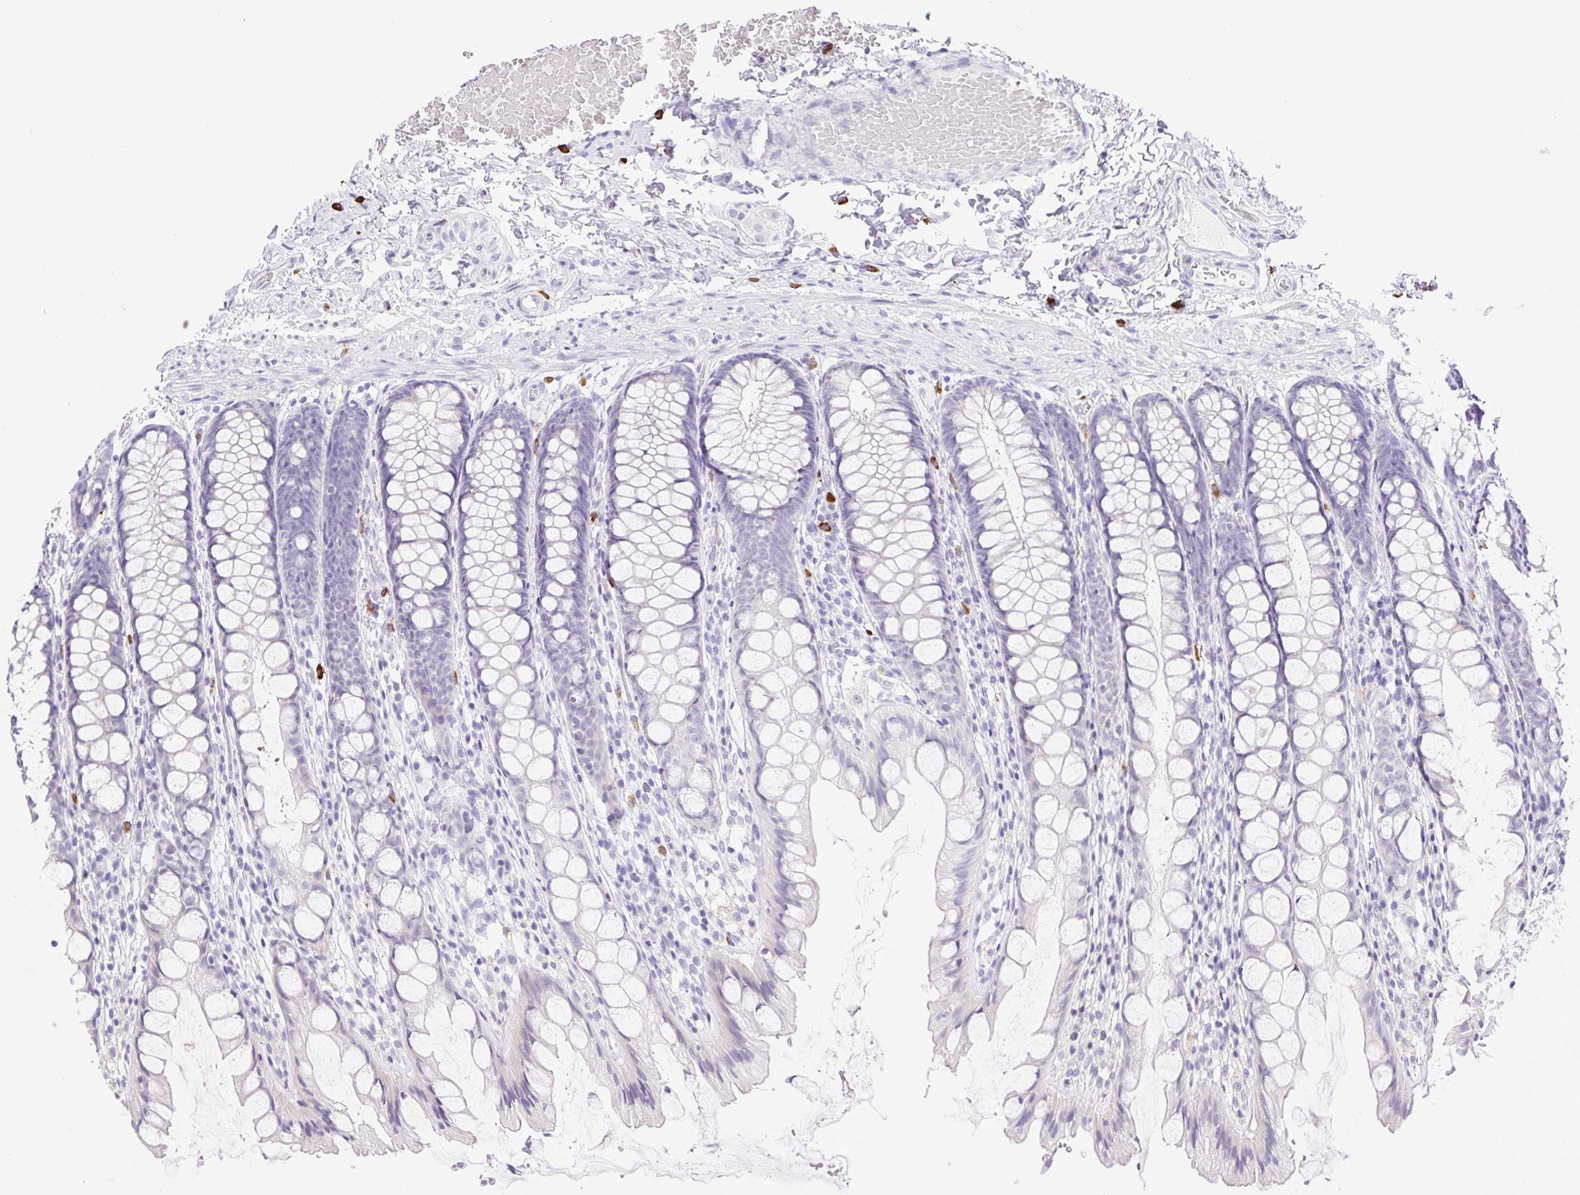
{"staining": {"intensity": "negative", "quantity": "none", "location": "none"}, "tissue": "colon", "cell_type": "Endothelial cells", "image_type": "normal", "snomed": [{"axis": "morphology", "description": "Normal tissue, NOS"}, {"axis": "topography", "description": "Colon"}], "caption": "Colon was stained to show a protein in brown. There is no significant expression in endothelial cells. Brightfield microscopy of immunohistochemistry stained with DAB (brown) and hematoxylin (blue), captured at high magnification.", "gene": "FAM177B", "patient": {"sex": "male", "age": 47}}